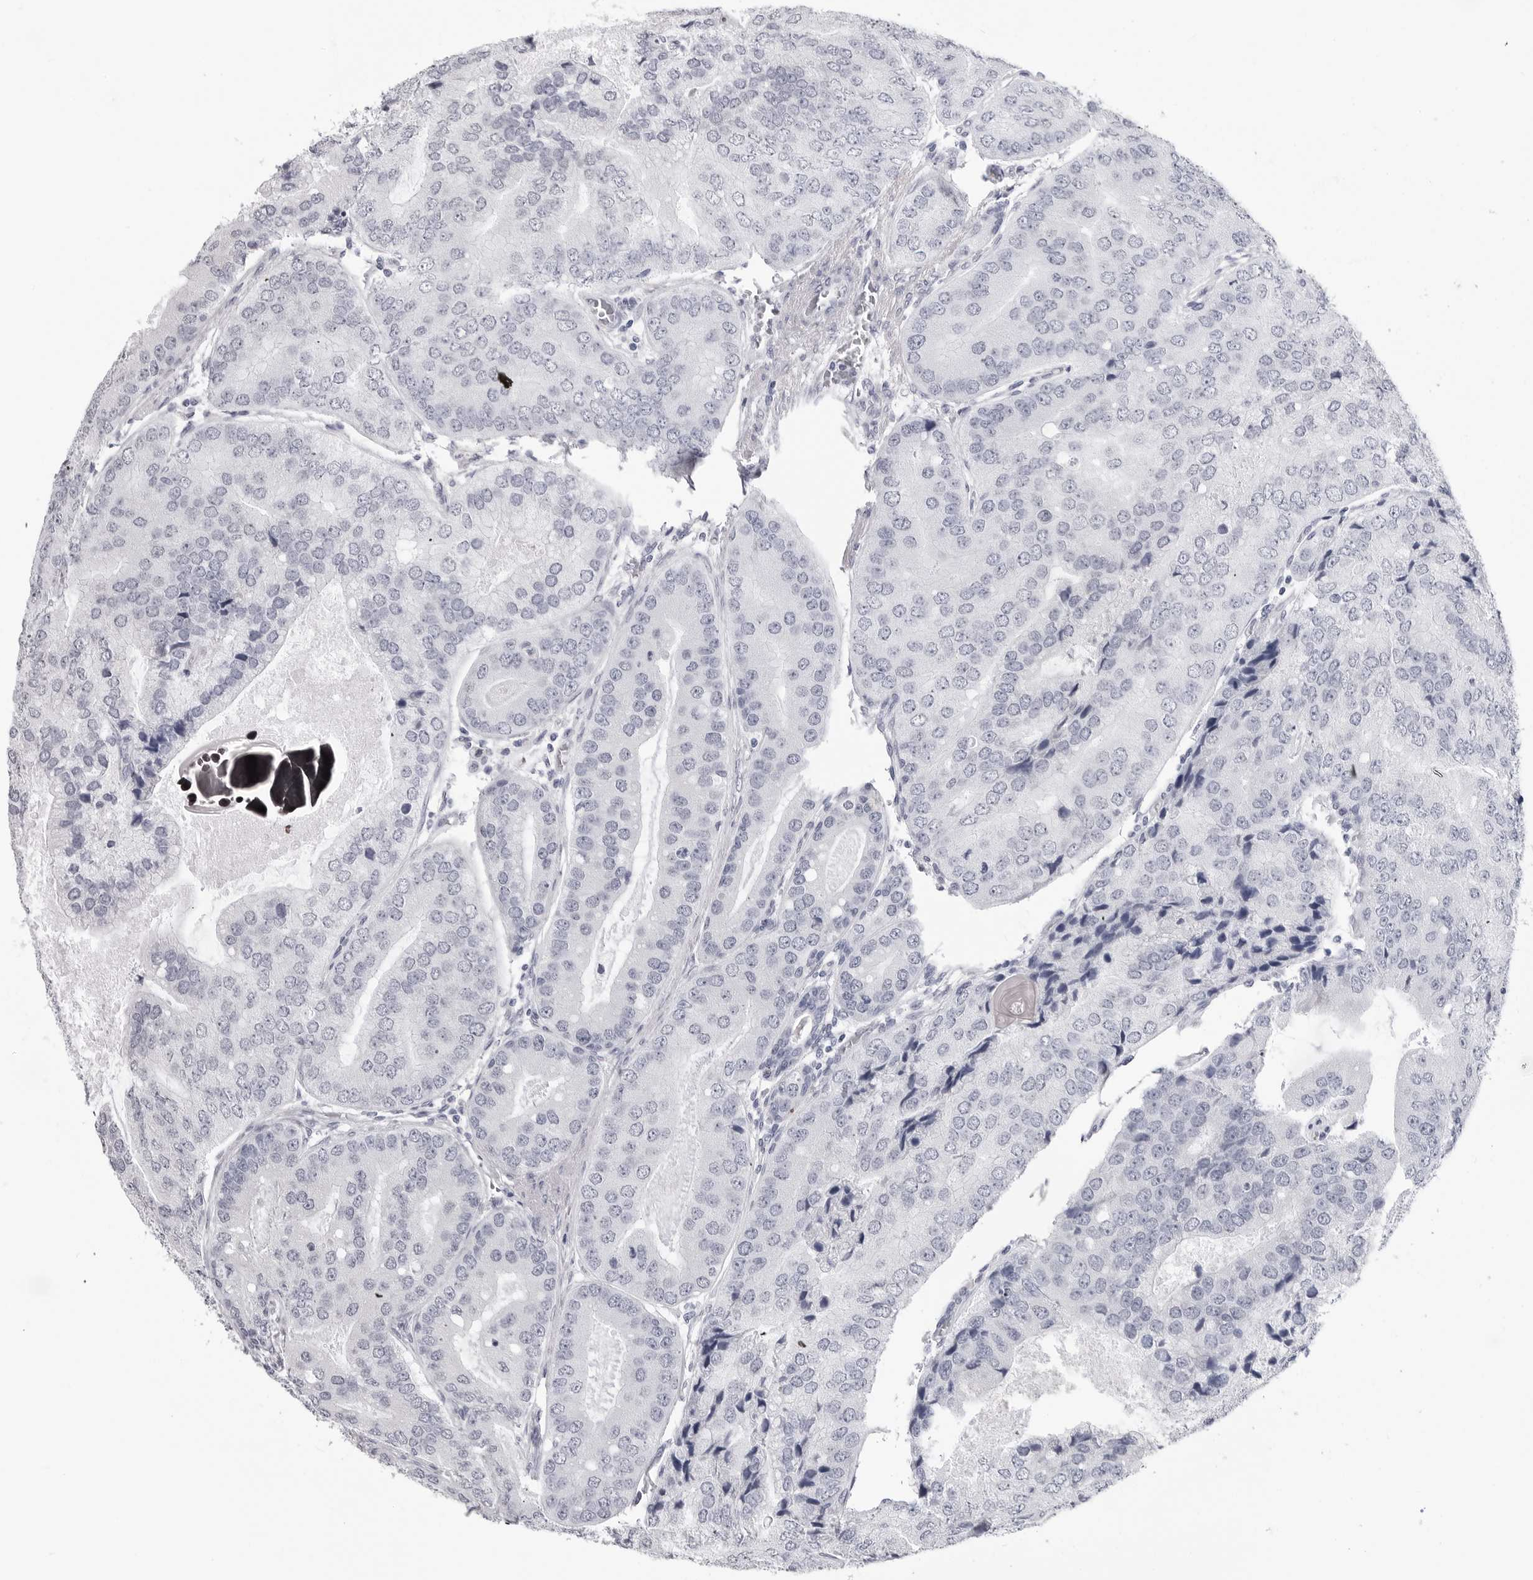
{"staining": {"intensity": "negative", "quantity": "none", "location": "none"}, "tissue": "prostate cancer", "cell_type": "Tumor cells", "image_type": "cancer", "snomed": [{"axis": "morphology", "description": "Adenocarcinoma, High grade"}, {"axis": "topography", "description": "Prostate"}], "caption": "Prostate cancer was stained to show a protein in brown. There is no significant positivity in tumor cells.", "gene": "PGA3", "patient": {"sex": "male", "age": 70}}